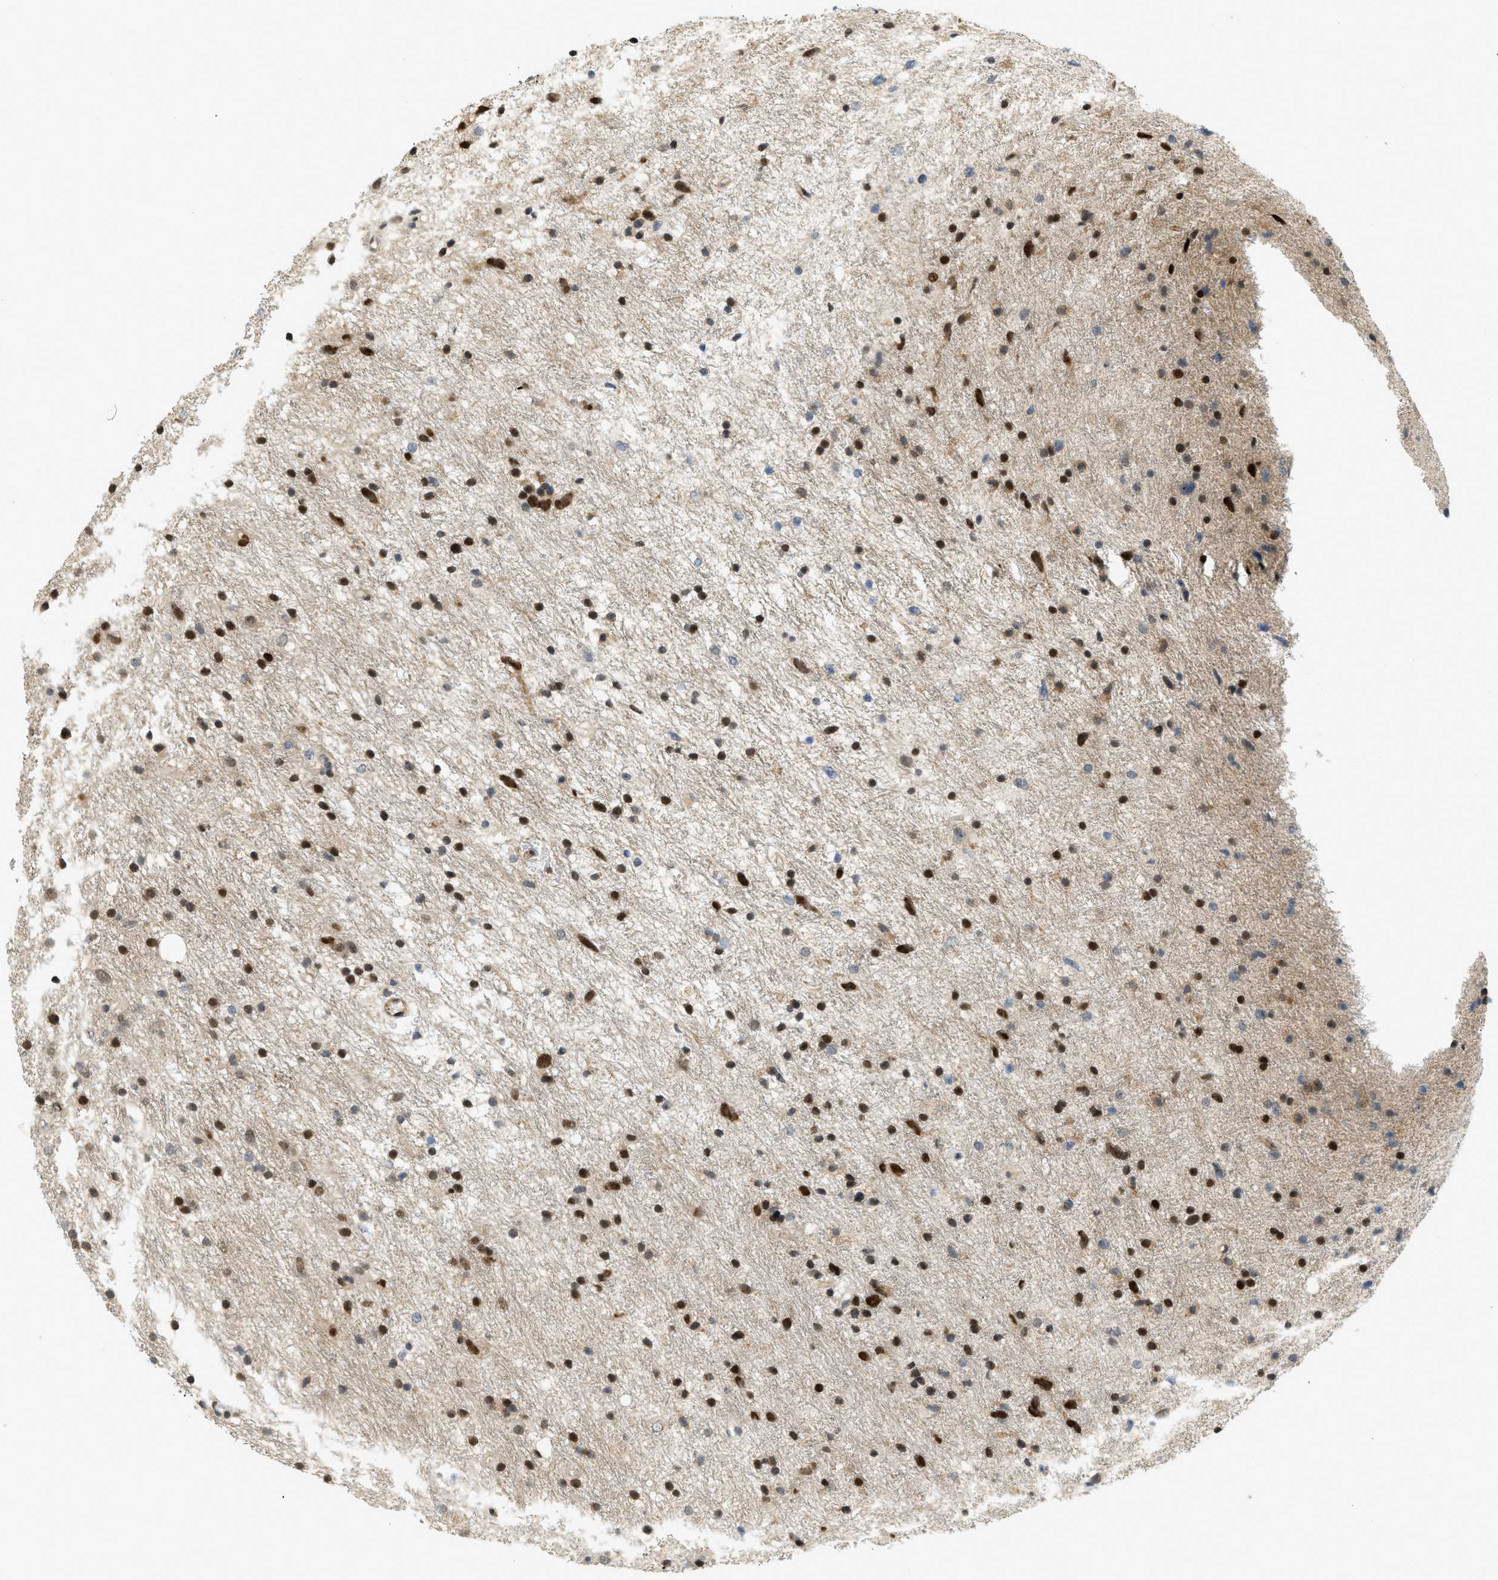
{"staining": {"intensity": "strong", "quantity": ">75%", "location": "nuclear"}, "tissue": "glioma", "cell_type": "Tumor cells", "image_type": "cancer", "snomed": [{"axis": "morphology", "description": "Glioma, malignant, Low grade"}, {"axis": "topography", "description": "Brain"}], "caption": "This photomicrograph displays IHC staining of human glioma, with high strong nuclear staining in approximately >75% of tumor cells.", "gene": "KMT2A", "patient": {"sex": "male", "age": 77}}